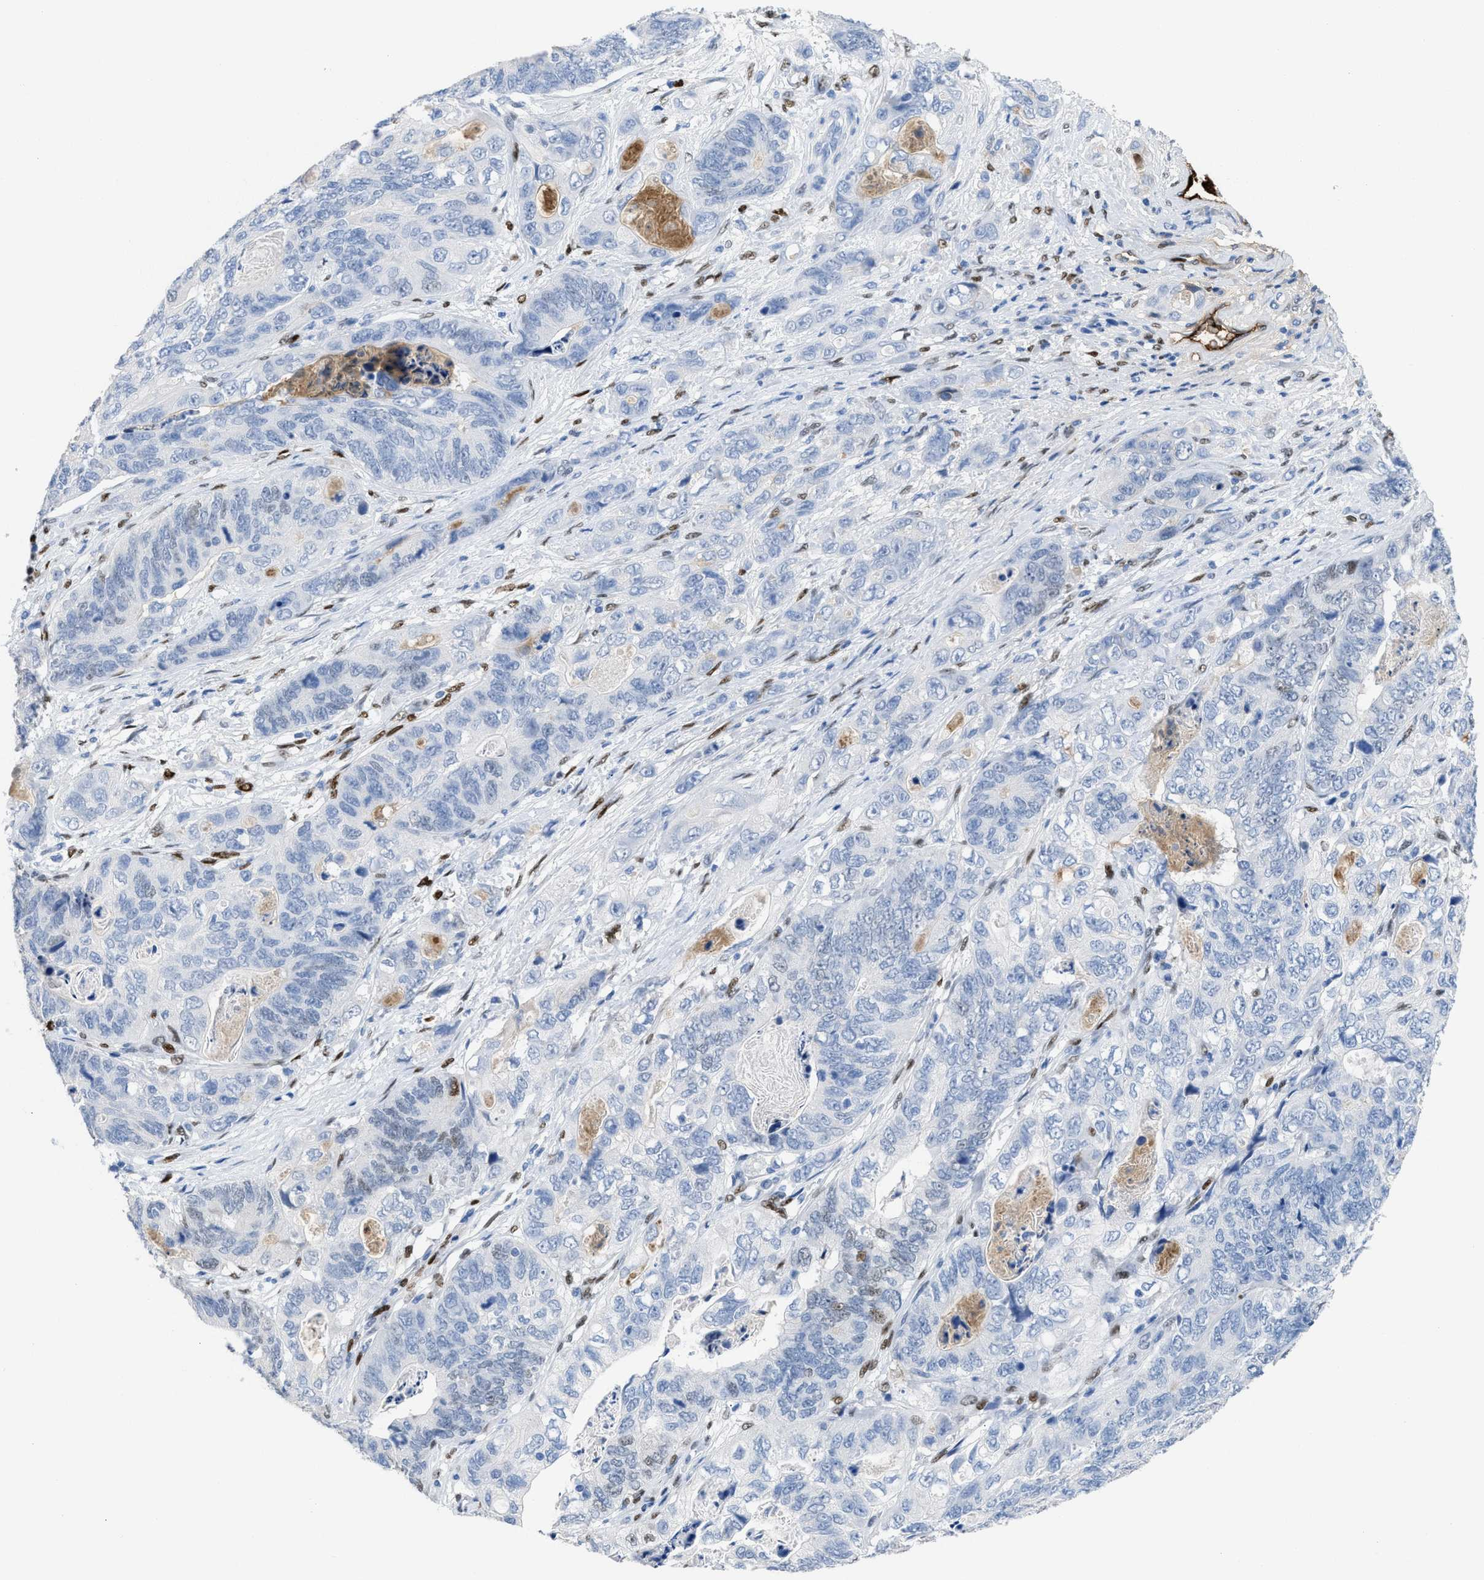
{"staining": {"intensity": "moderate", "quantity": "<25%", "location": "nuclear"}, "tissue": "stomach cancer", "cell_type": "Tumor cells", "image_type": "cancer", "snomed": [{"axis": "morphology", "description": "Adenocarcinoma, NOS"}, {"axis": "topography", "description": "Stomach"}], "caption": "Immunohistochemistry photomicrograph of neoplastic tissue: human stomach cancer (adenocarcinoma) stained using immunohistochemistry demonstrates low levels of moderate protein expression localized specifically in the nuclear of tumor cells, appearing as a nuclear brown color.", "gene": "LEF1", "patient": {"sex": "female", "age": 89}}